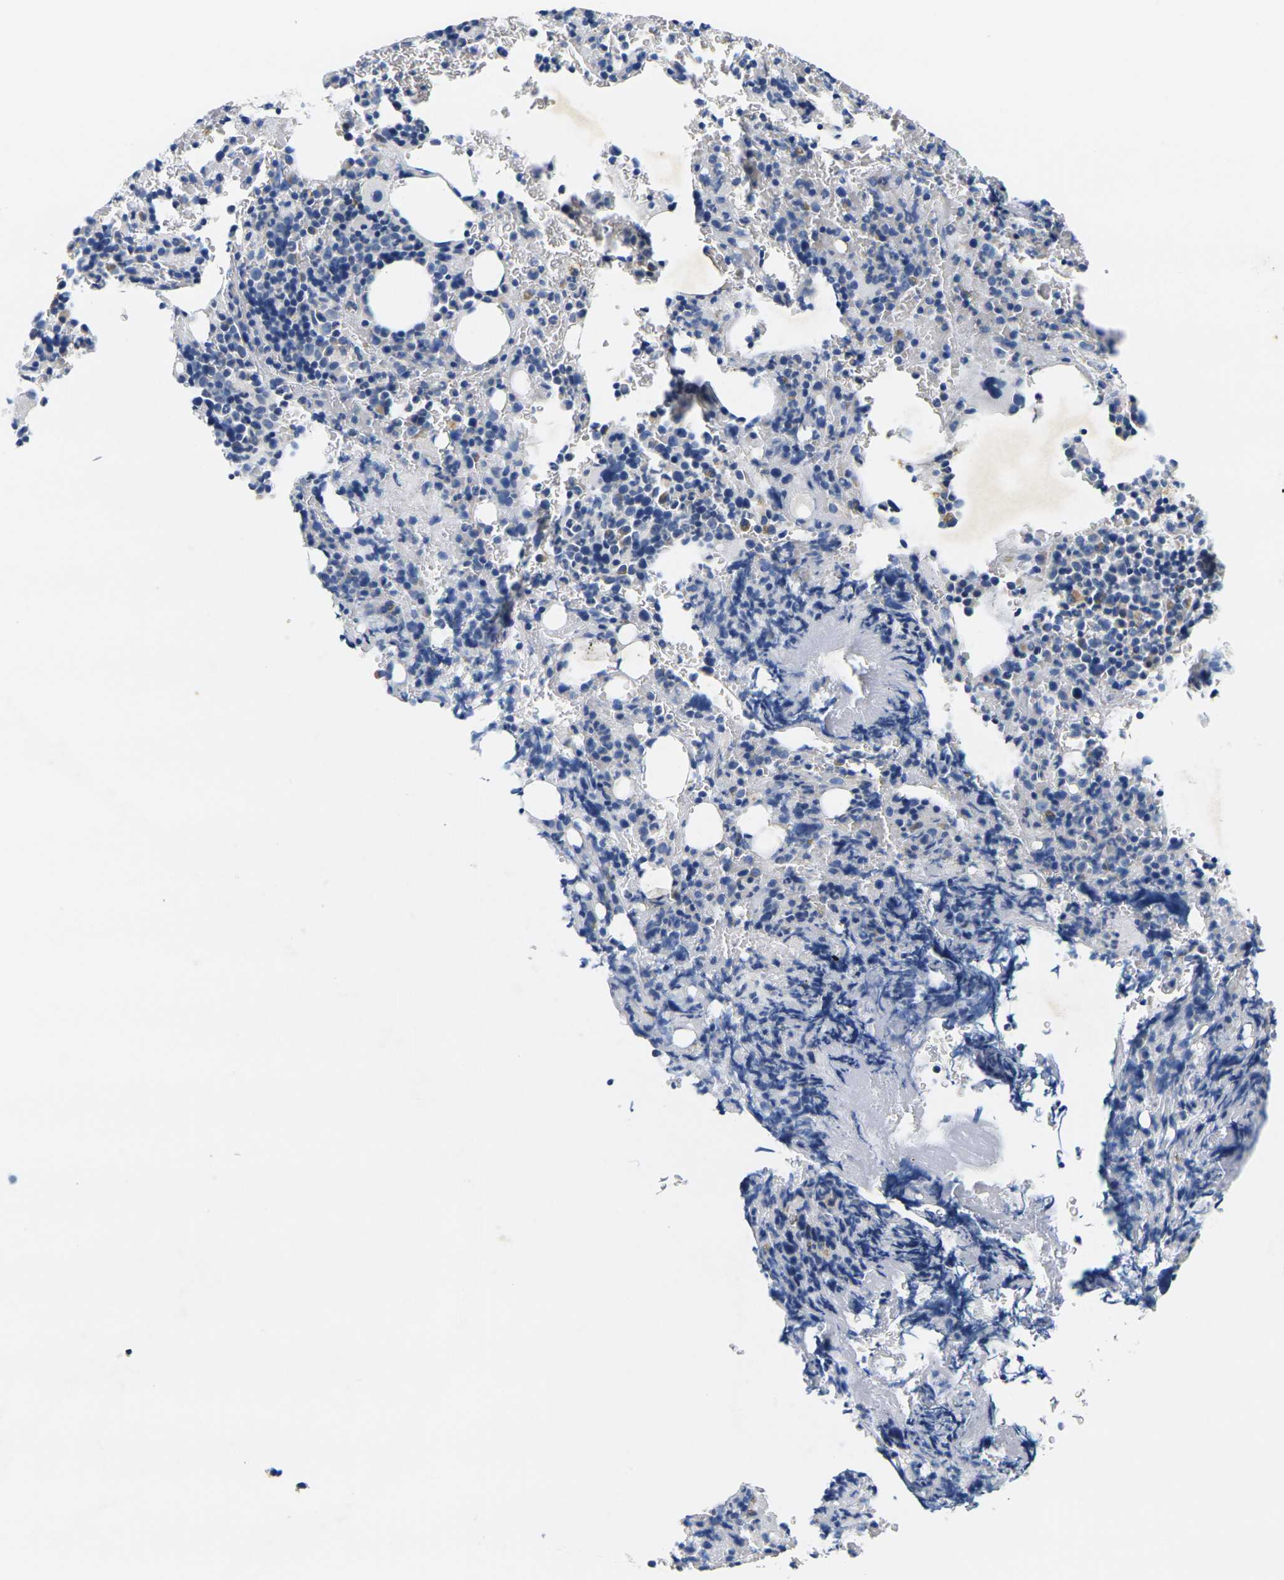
{"staining": {"intensity": "negative", "quantity": "none", "location": "none"}, "tissue": "bone marrow", "cell_type": "Hematopoietic cells", "image_type": "normal", "snomed": [{"axis": "morphology", "description": "Normal tissue, NOS"}, {"axis": "morphology", "description": "Inflammation, NOS"}, {"axis": "topography", "description": "Bone marrow"}], "caption": "This is an immunohistochemistry (IHC) image of benign human bone marrow. There is no staining in hematopoietic cells.", "gene": "NOCT", "patient": {"sex": "male", "age": 72}}